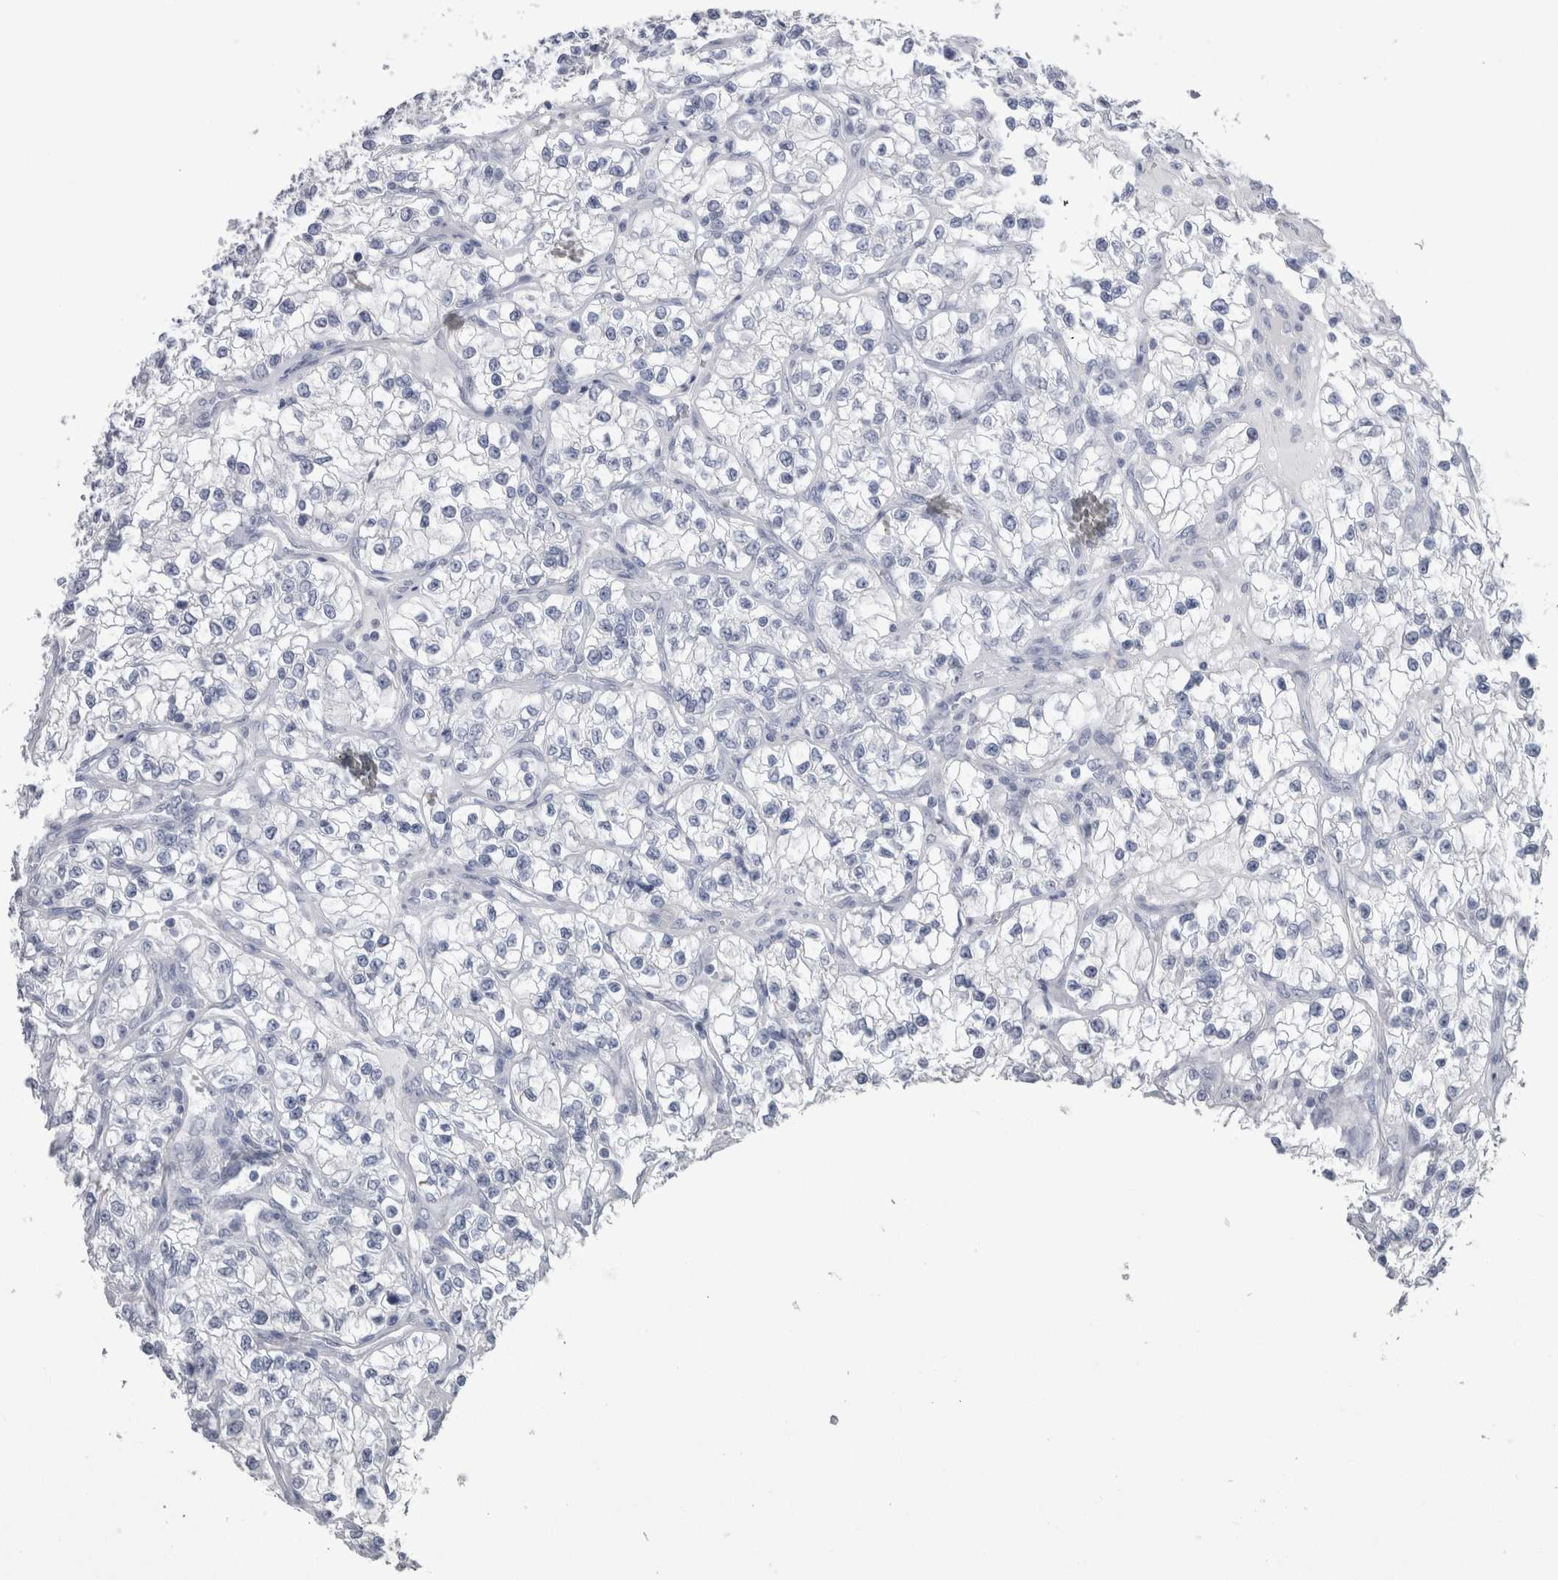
{"staining": {"intensity": "negative", "quantity": "none", "location": "none"}, "tissue": "renal cancer", "cell_type": "Tumor cells", "image_type": "cancer", "snomed": [{"axis": "morphology", "description": "Adenocarcinoma, NOS"}, {"axis": "topography", "description": "Kidney"}], "caption": "Immunohistochemistry (IHC) micrograph of neoplastic tissue: human renal adenocarcinoma stained with DAB demonstrates no significant protein positivity in tumor cells.", "gene": "PTH", "patient": {"sex": "female", "age": 57}}